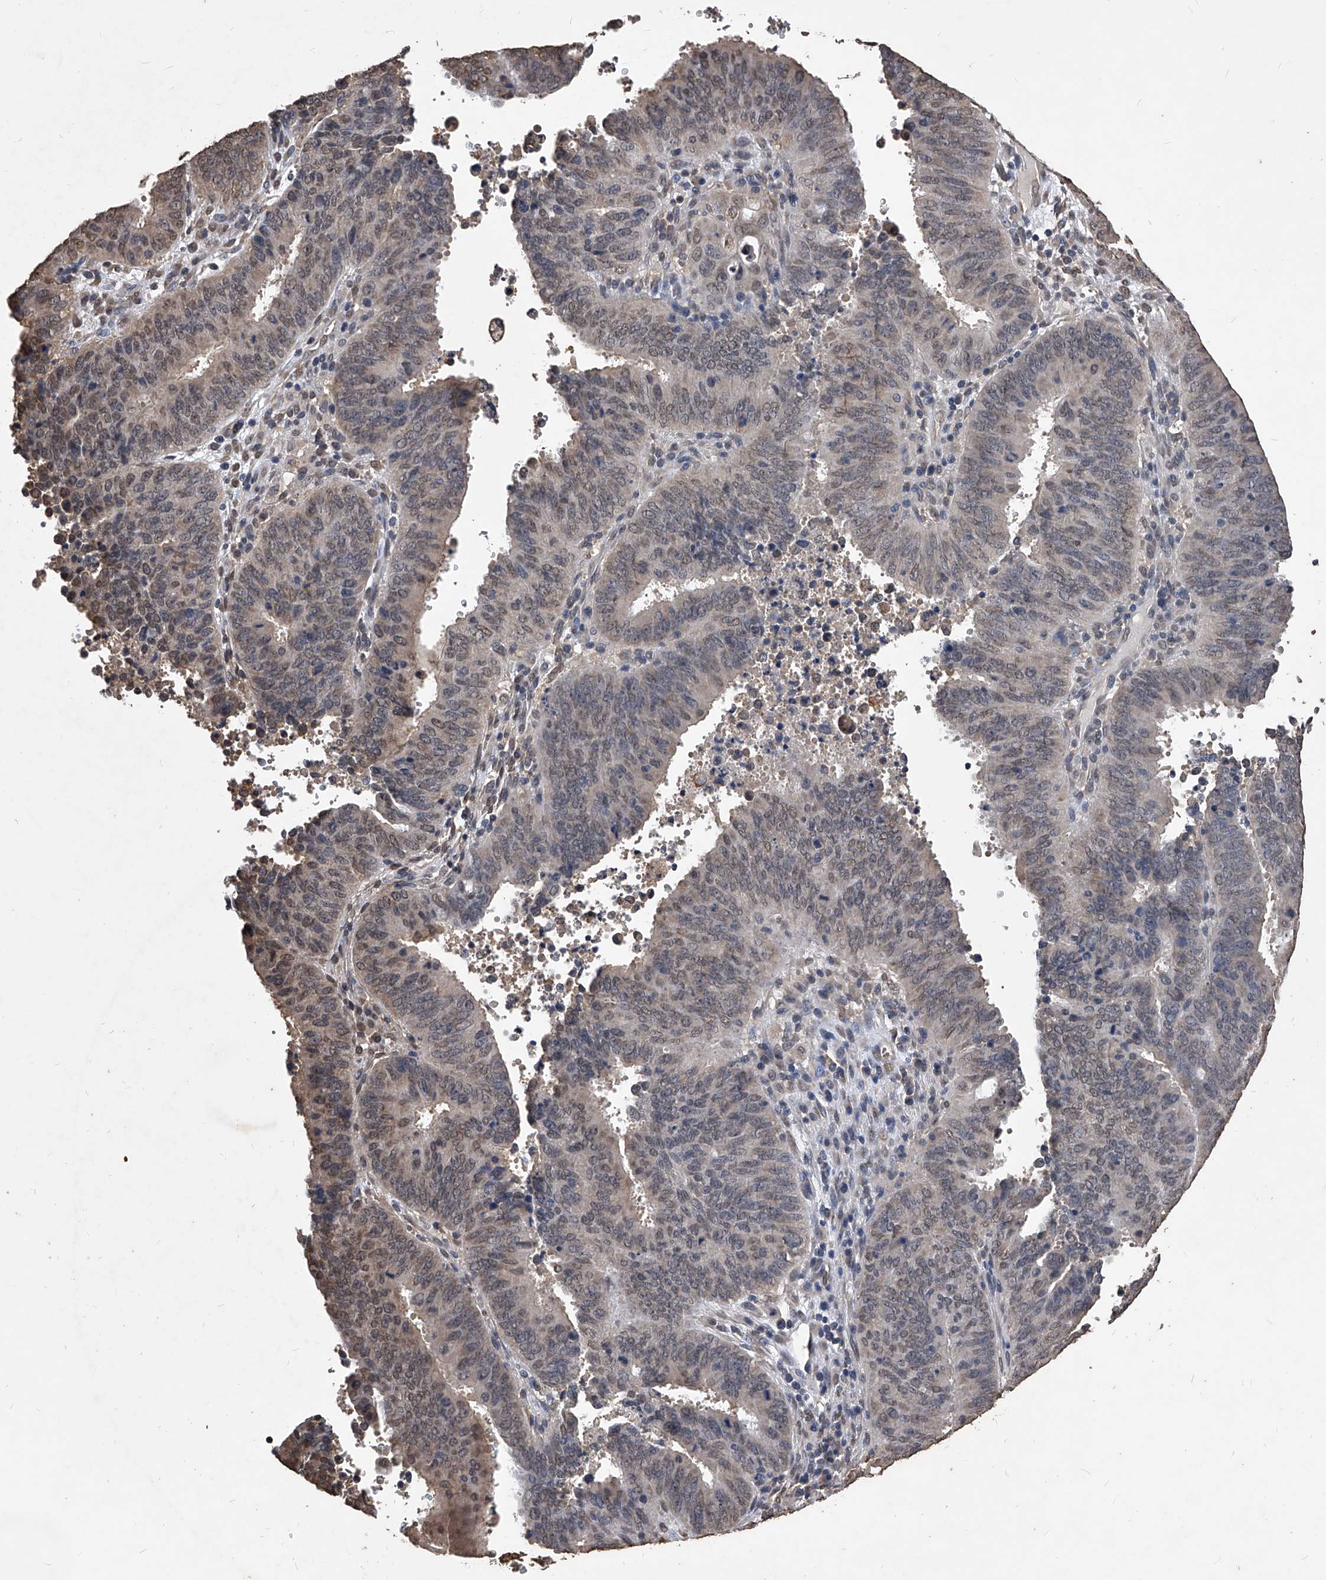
{"staining": {"intensity": "weak", "quantity": "<25%", "location": "cytoplasmic/membranous,nuclear"}, "tissue": "cervical cancer", "cell_type": "Tumor cells", "image_type": "cancer", "snomed": [{"axis": "morphology", "description": "Adenocarcinoma, NOS"}, {"axis": "topography", "description": "Cervix"}], "caption": "Immunohistochemical staining of human cervical cancer demonstrates no significant positivity in tumor cells. (Stains: DAB immunohistochemistry (IHC) with hematoxylin counter stain, Microscopy: brightfield microscopy at high magnification).", "gene": "FBXL4", "patient": {"sex": "female", "age": 44}}